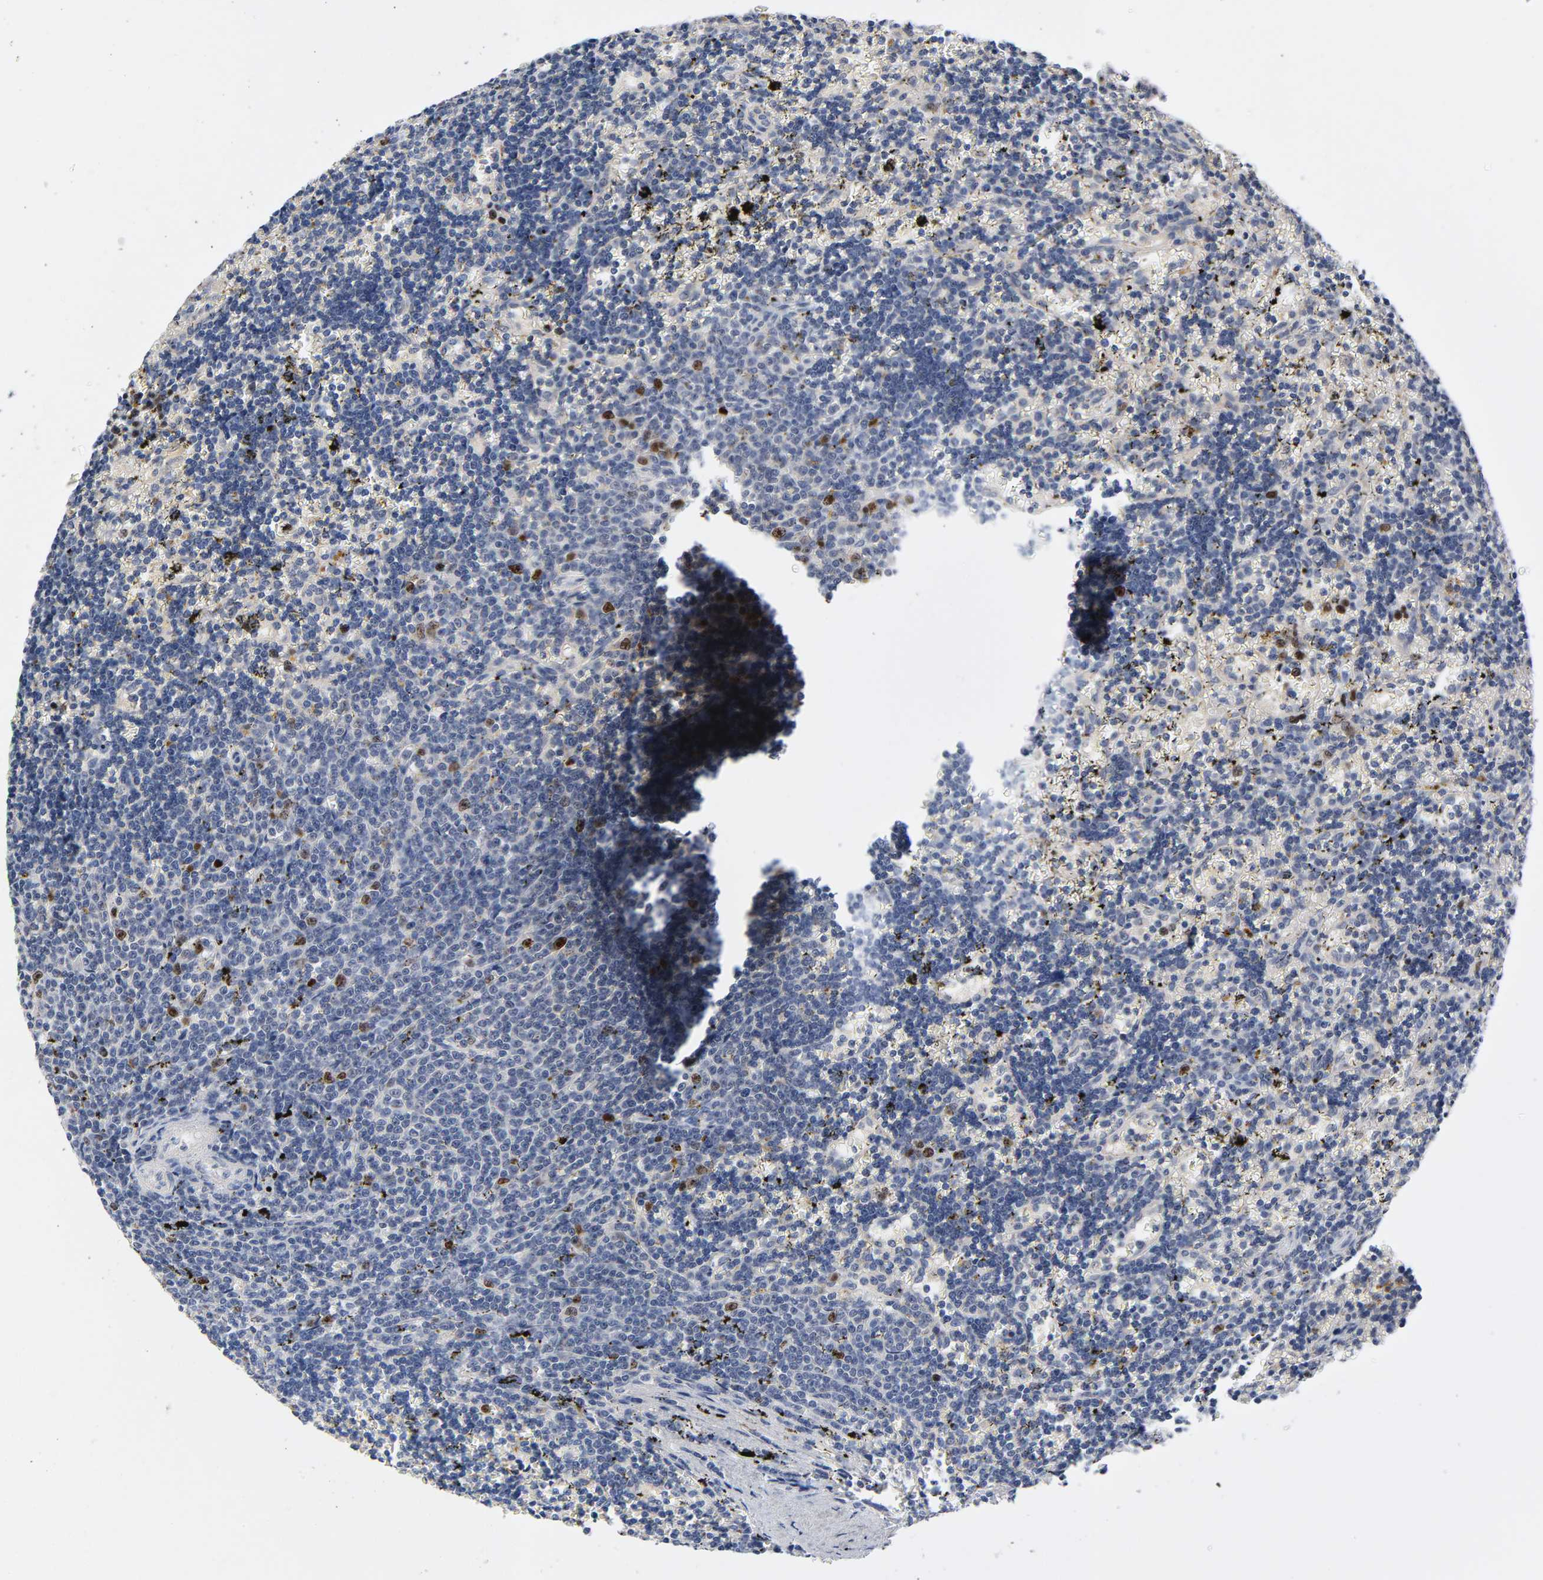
{"staining": {"intensity": "negative", "quantity": "none", "location": "none"}, "tissue": "lymphoma", "cell_type": "Tumor cells", "image_type": "cancer", "snomed": [{"axis": "morphology", "description": "Malignant lymphoma, non-Hodgkin's type, Low grade"}, {"axis": "topography", "description": "Spleen"}], "caption": "High power microscopy image of an IHC image of lymphoma, revealing no significant positivity in tumor cells. Nuclei are stained in blue.", "gene": "BIRC5", "patient": {"sex": "male", "age": 60}}